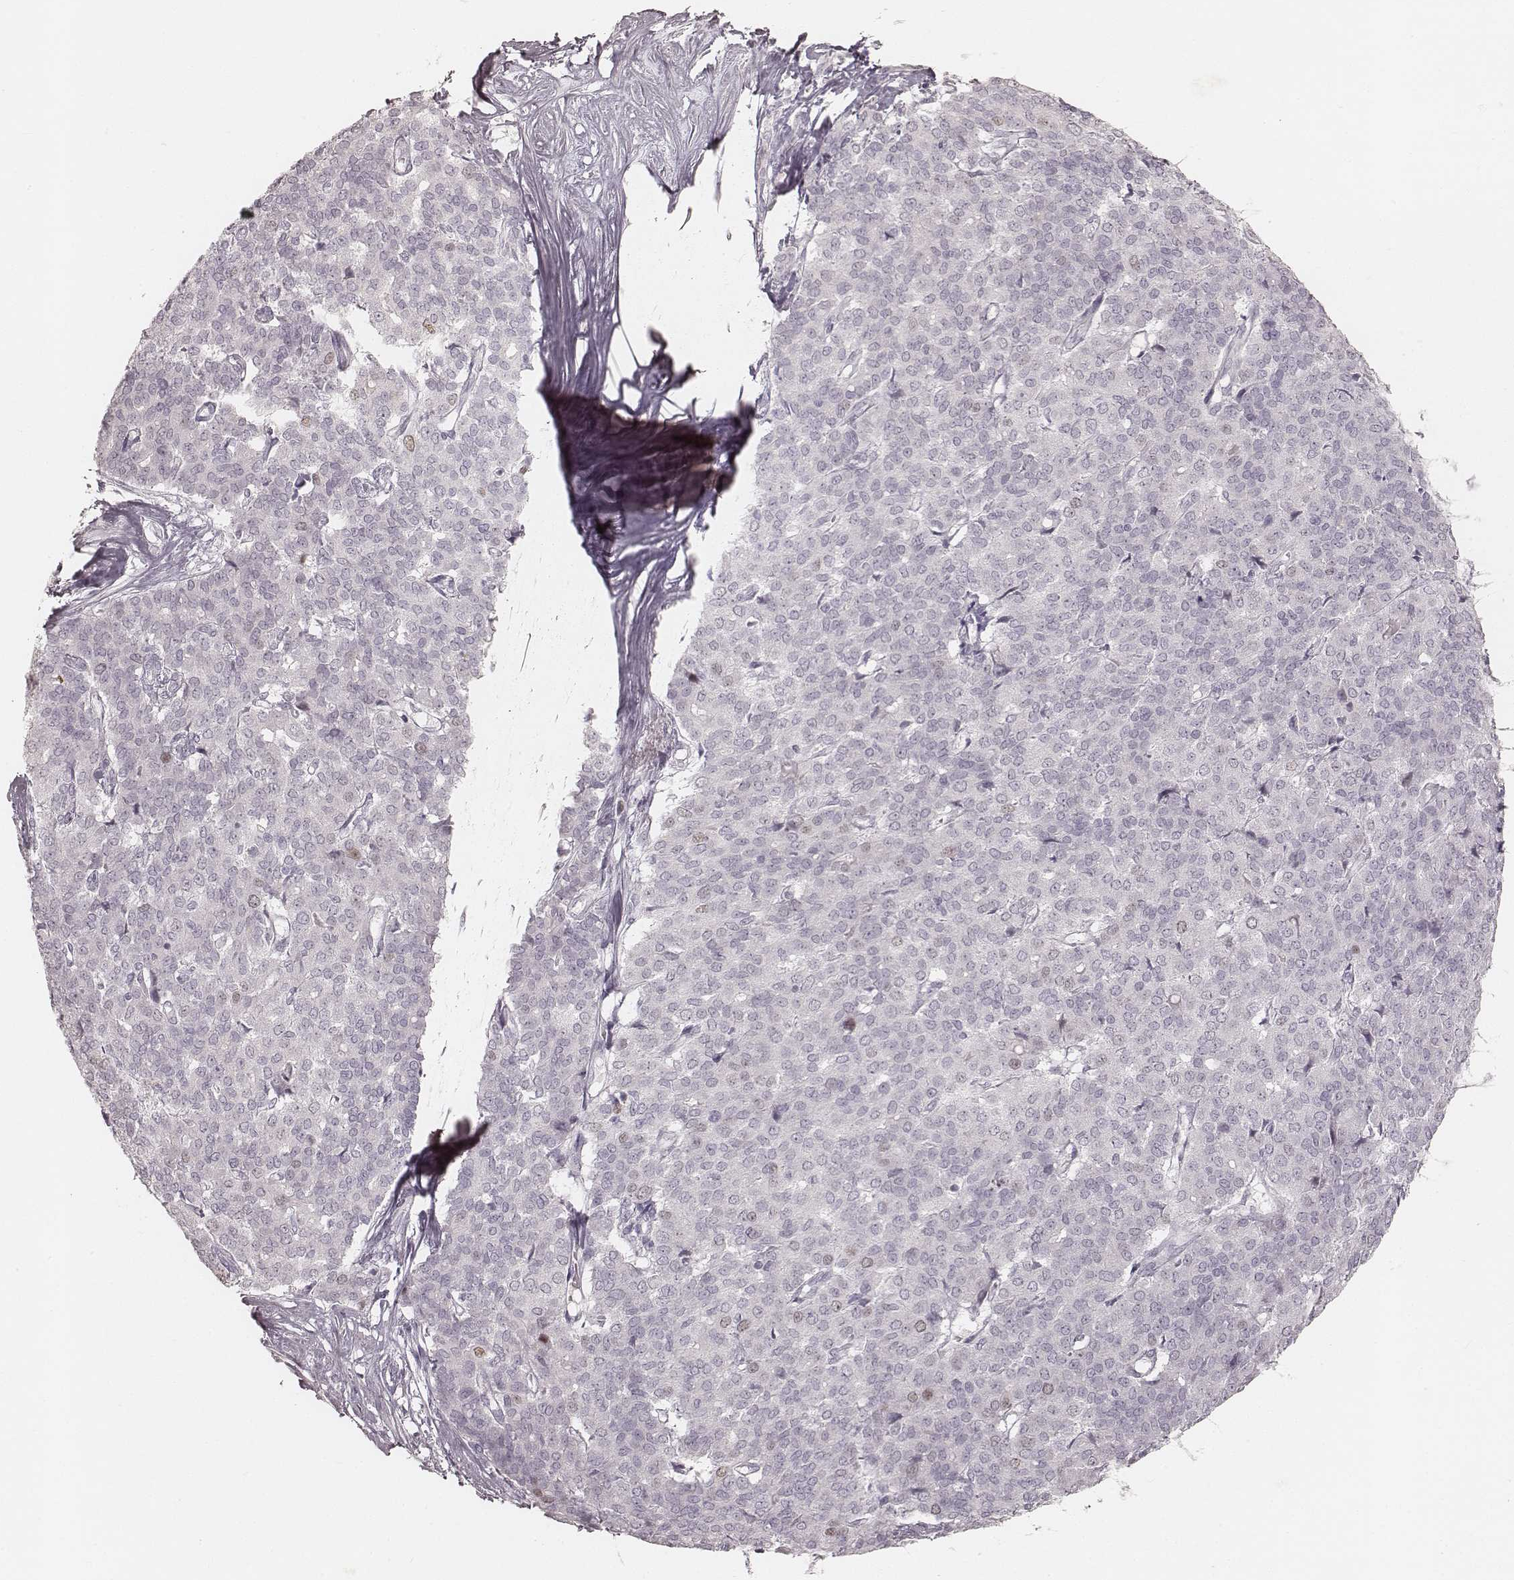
{"staining": {"intensity": "negative", "quantity": "none", "location": "none"}, "tissue": "liver cancer", "cell_type": "Tumor cells", "image_type": "cancer", "snomed": [{"axis": "morphology", "description": "Cholangiocarcinoma"}, {"axis": "topography", "description": "Liver"}], "caption": "Immunohistochemical staining of liver cholangiocarcinoma shows no significant expression in tumor cells.", "gene": "TEX37", "patient": {"sex": "female", "age": 47}}